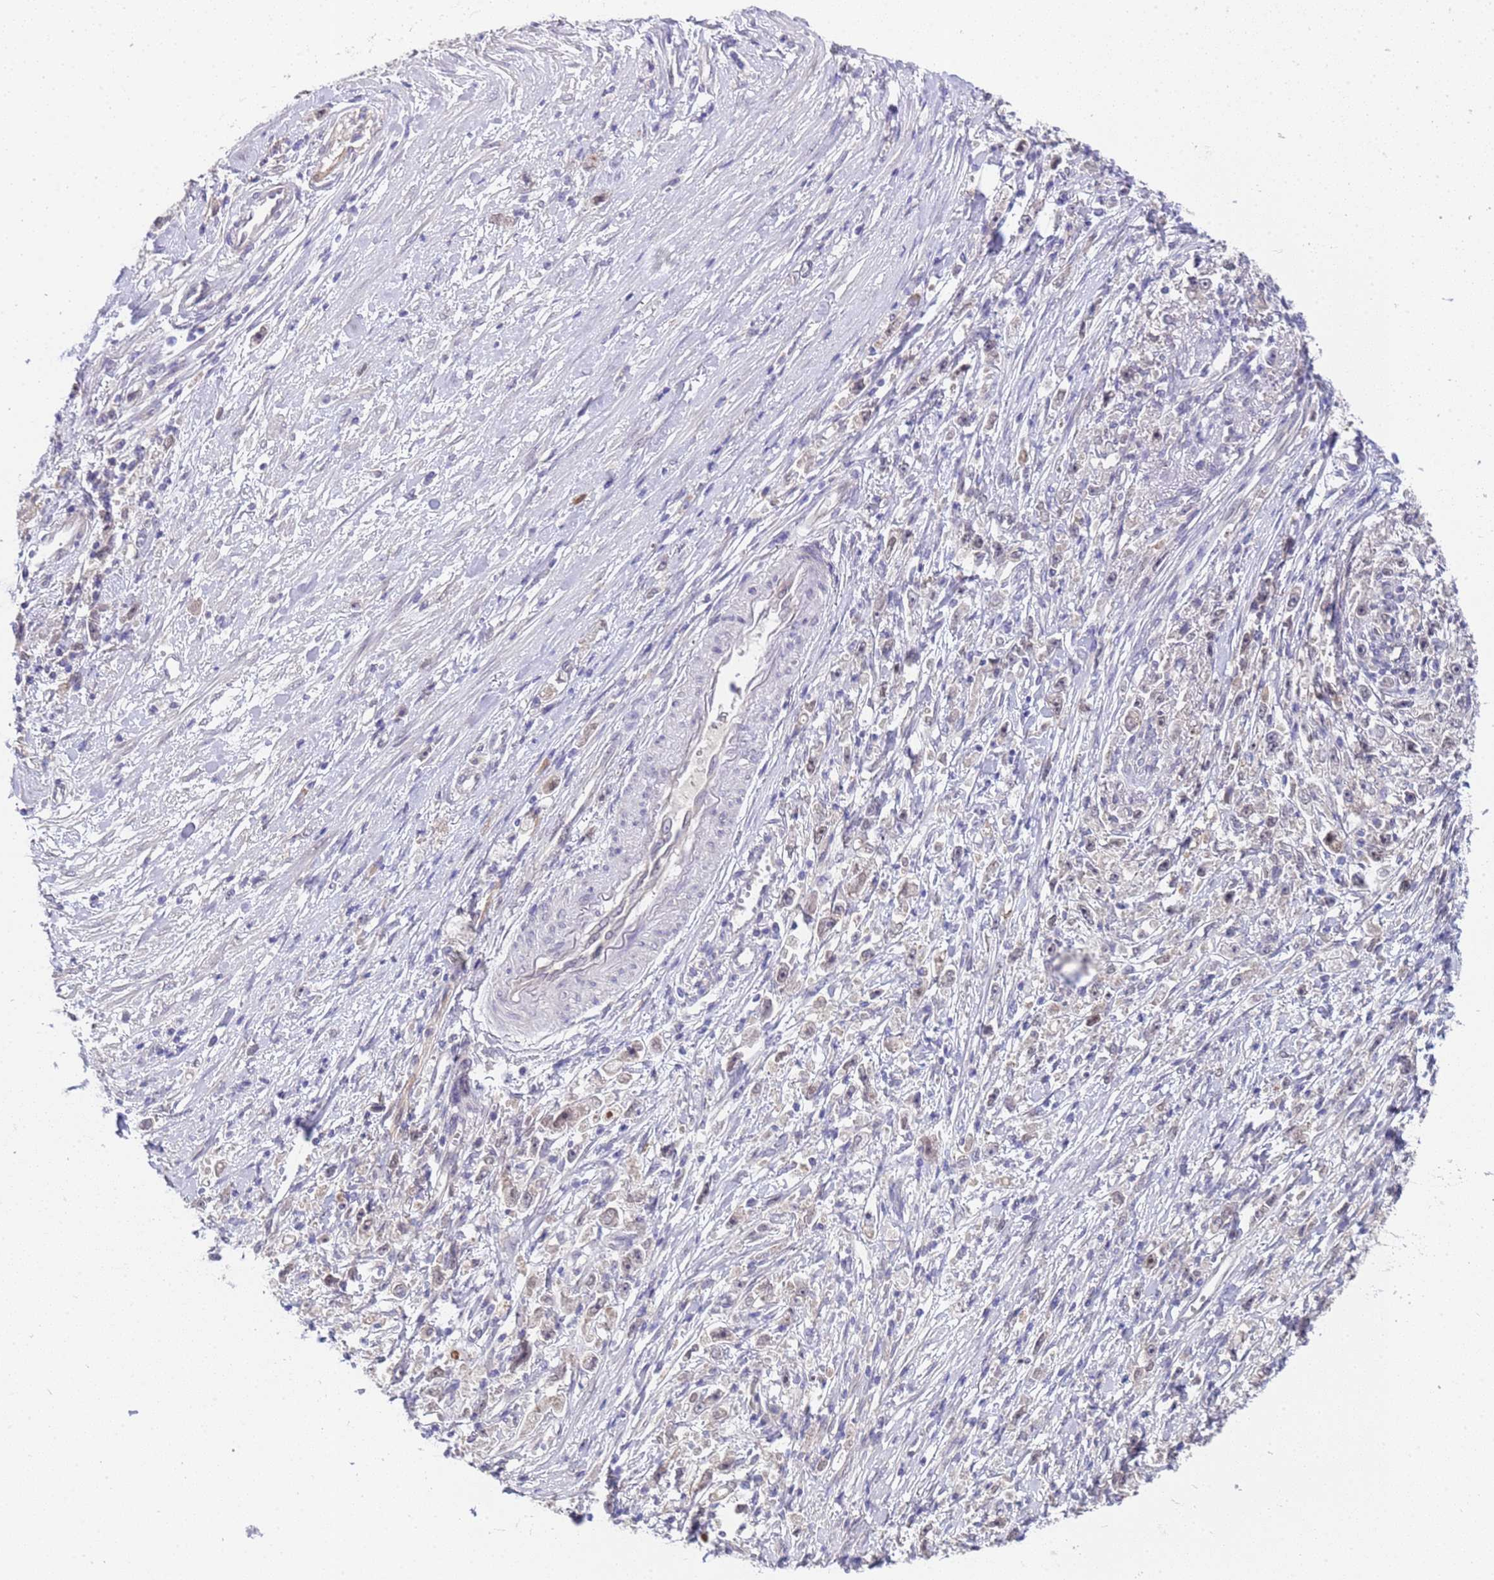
{"staining": {"intensity": "weak", "quantity": "<25%", "location": "nuclear"}, "tissue": "stomach cancer", "cell_type": "Tumor cells", "image_type": "cancer", "snomed": [{"axis": "morphology", "description": "Adenocarcinoma, NOS"}, {"axis": "topography", "description": "Stomach"}], "caption": "Stomach cancer (adenocarcinoma) was stained to show a protein in brown. There is no significant expression in tumor cells. (IHC, brightfield microscopy, high magnification).", "gene": "TRMT10A", "patient": {"sex": "female", "age": 59}}